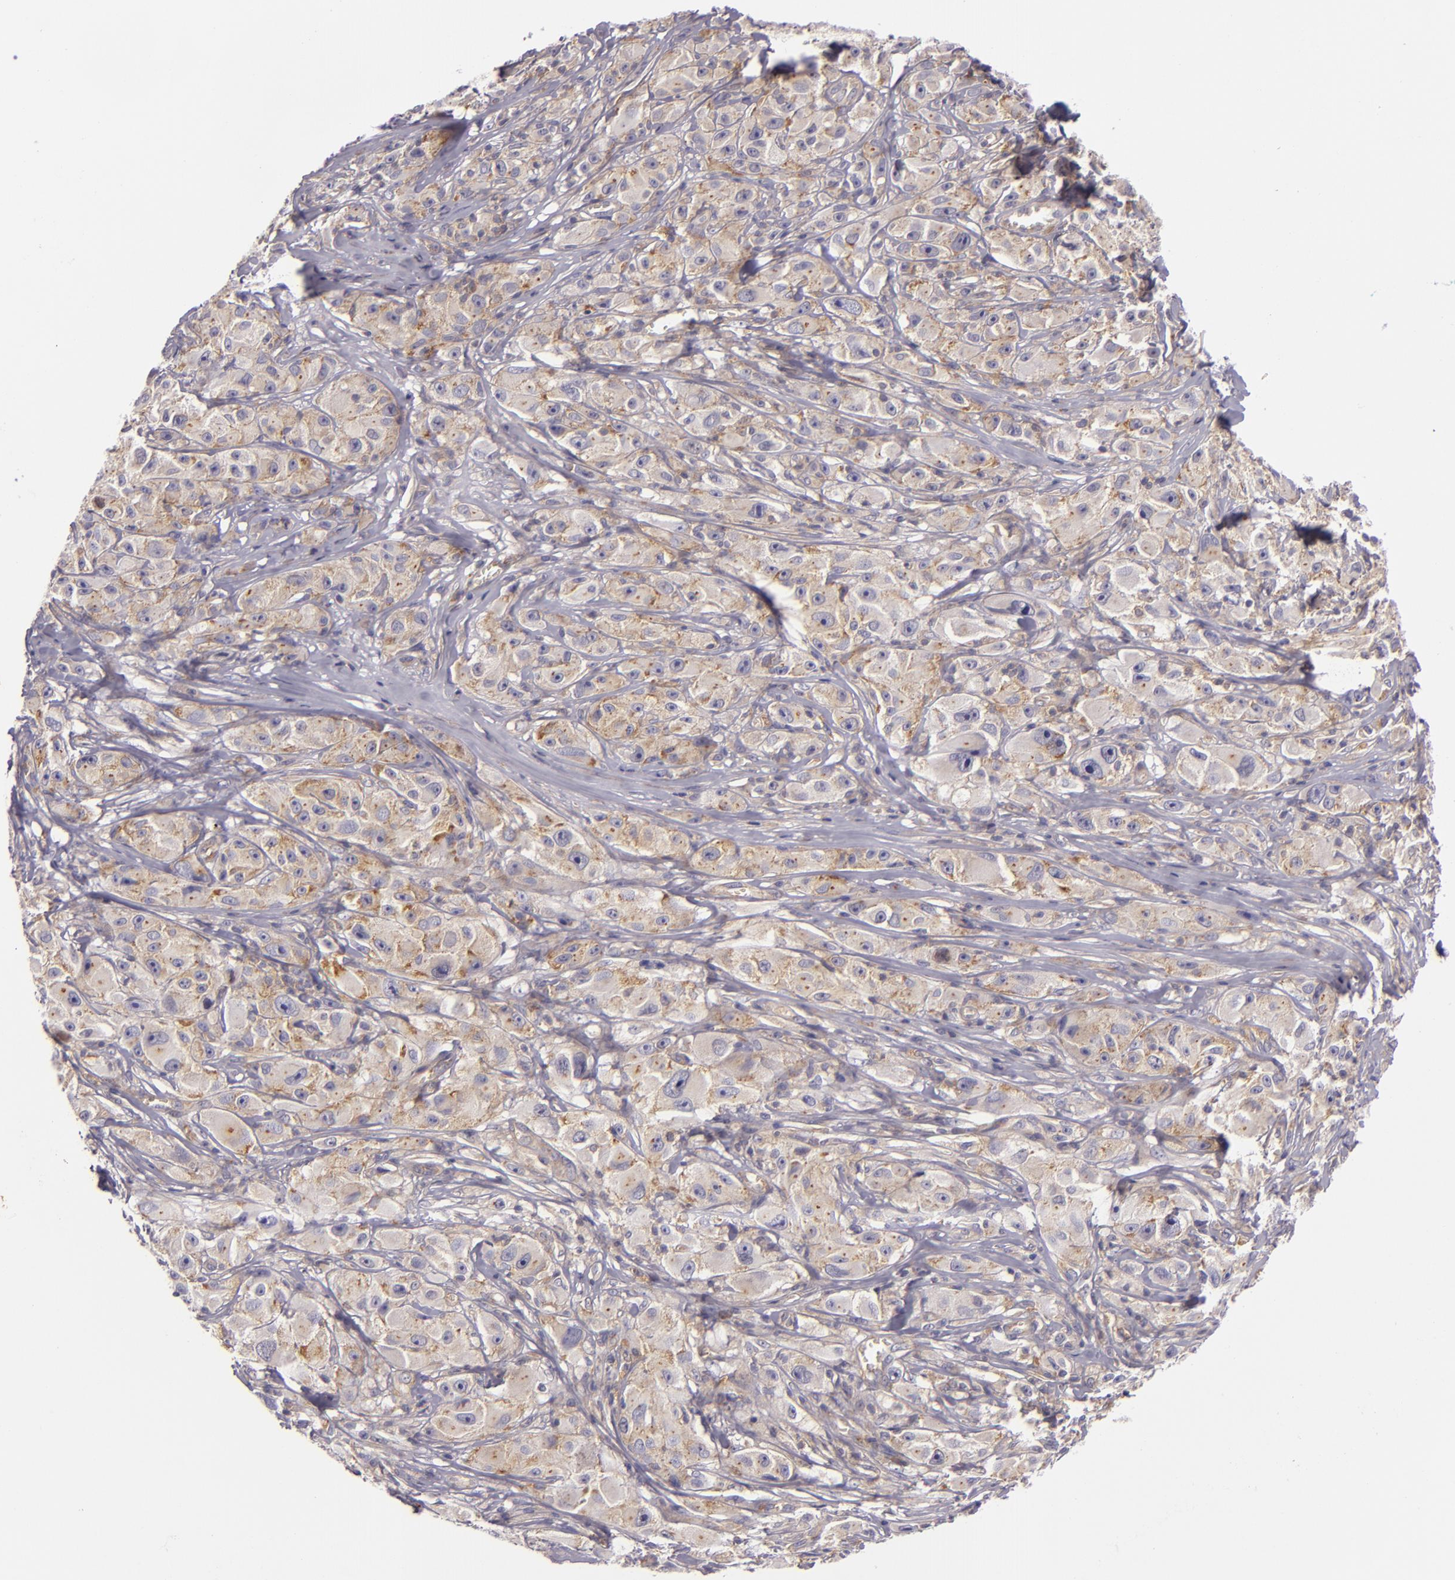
{"staining": {"intensity": "weak", "quantity": "<25%", "location": "cytoplasmic/membranous"}, "tissue": "melanoma", "cell_type": "Tumor cells", "image_type": "cancer", "snomed": [{"axis": "morphology", "description": "Malignant melanoma, NOS"}, {"axis": "topography", "description": "Skin"}], "caption": "This histopathology image is of melanoma stained with immunohistochemistry to label a protein in brown with the nuclei are counter-stained blue. There is no positivity in tumor cells.", "gene": "UPF3B", "patient": {"sex": "male", "age": 56}}